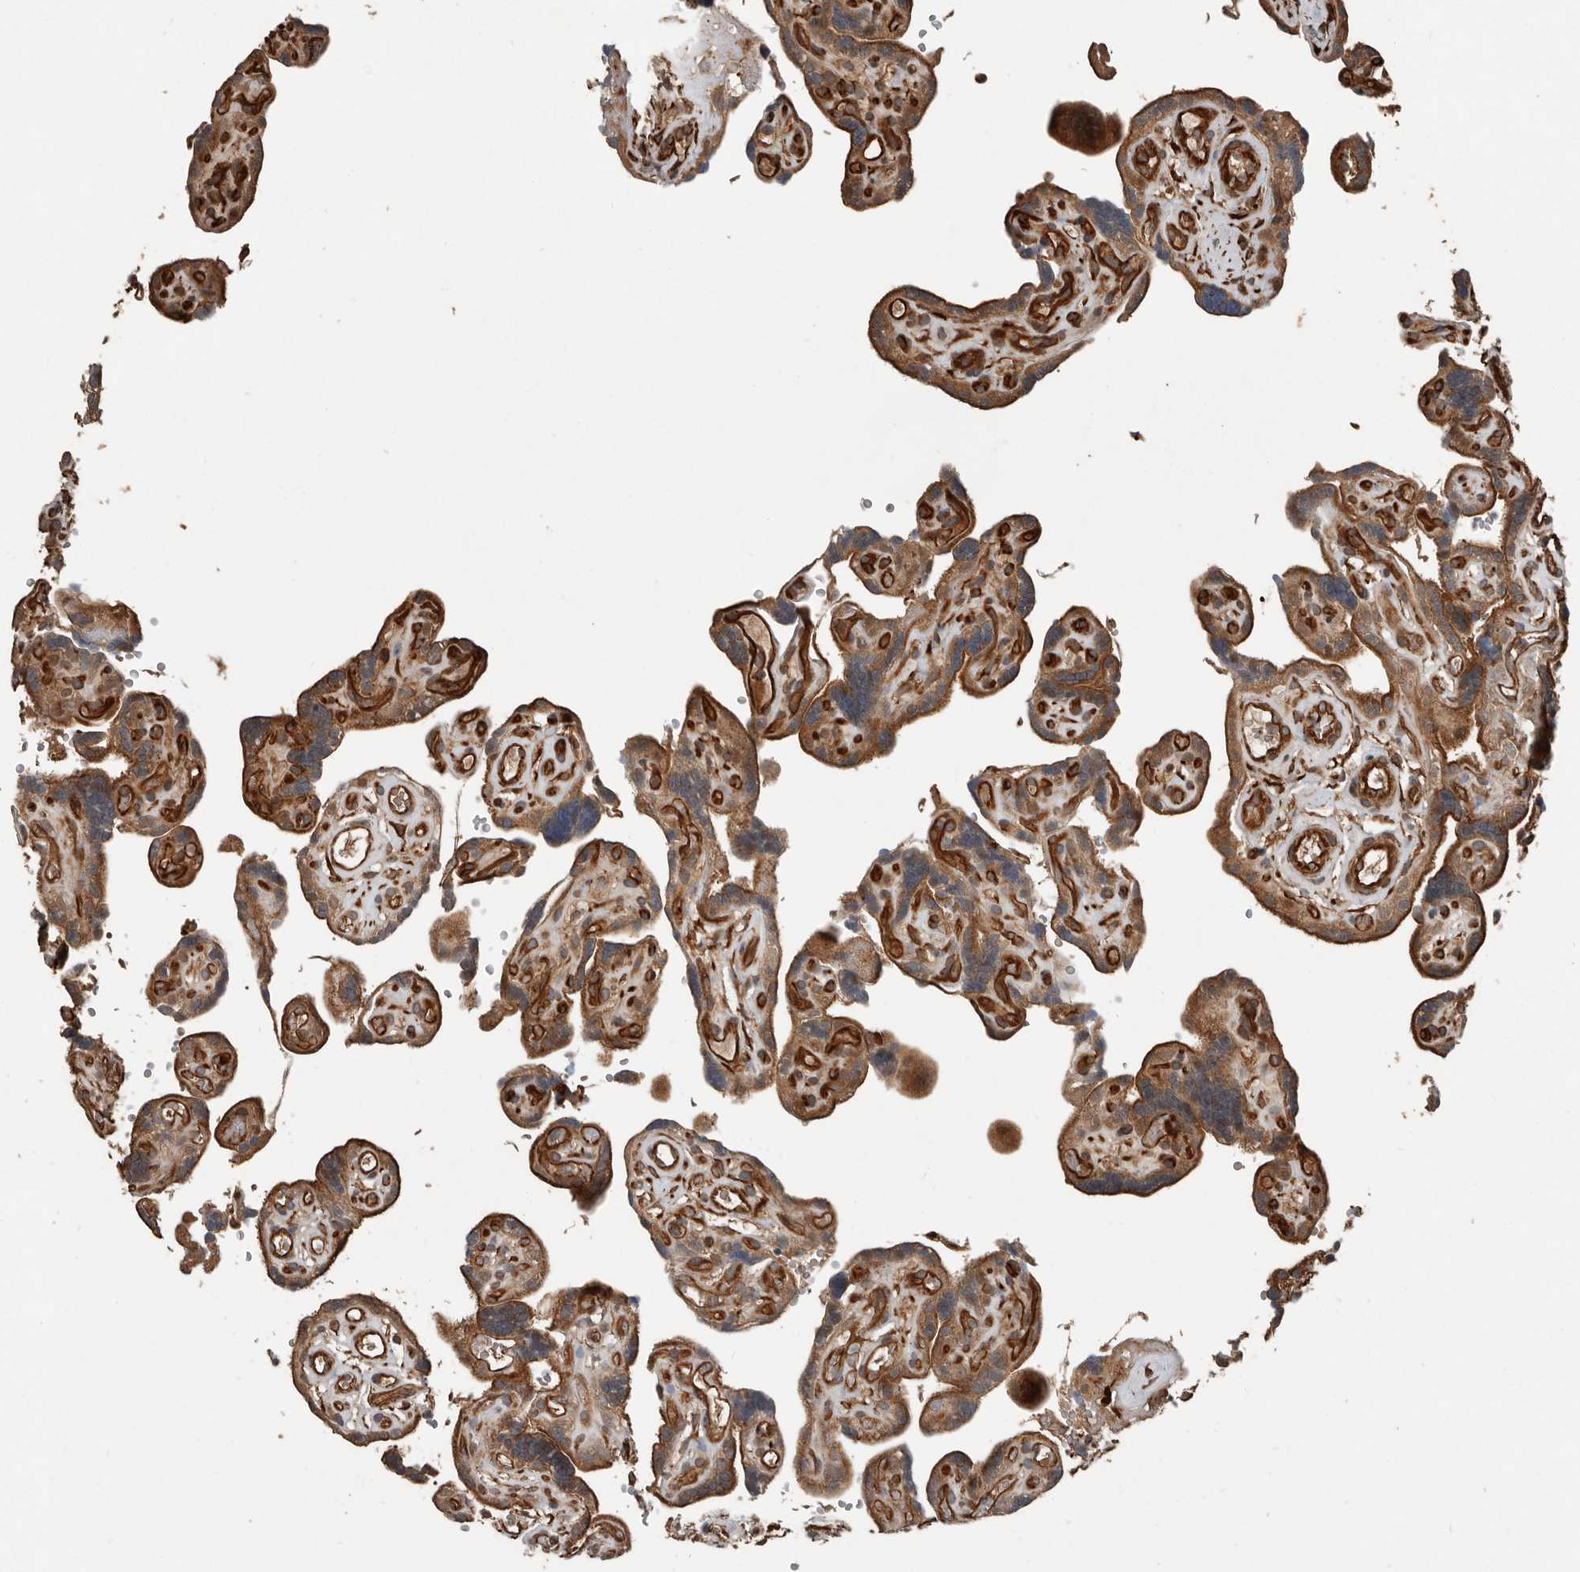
{"staining": {"intensity": "strong", "quantity": ">75%", "location": "cytoplasmic/membranous"}, "tissue": "placenta", "cell_type": "Decidual cells", "image_type": "normal", "snomed": [{"axis": "morphology", "description": "Normal tissue, NOS"}, {"axis": "topography", "description": "Placenta"}], "caption": "IHC of normal human placenta displays high levels of strong cytoplasmic/membranous expression in approximately >75% of decidual cells. The protein of interest is shown in brown color, while the nuclei are stained blue.", "gene": "YOD1", "patient": {"sex": "female", "age": 30}}